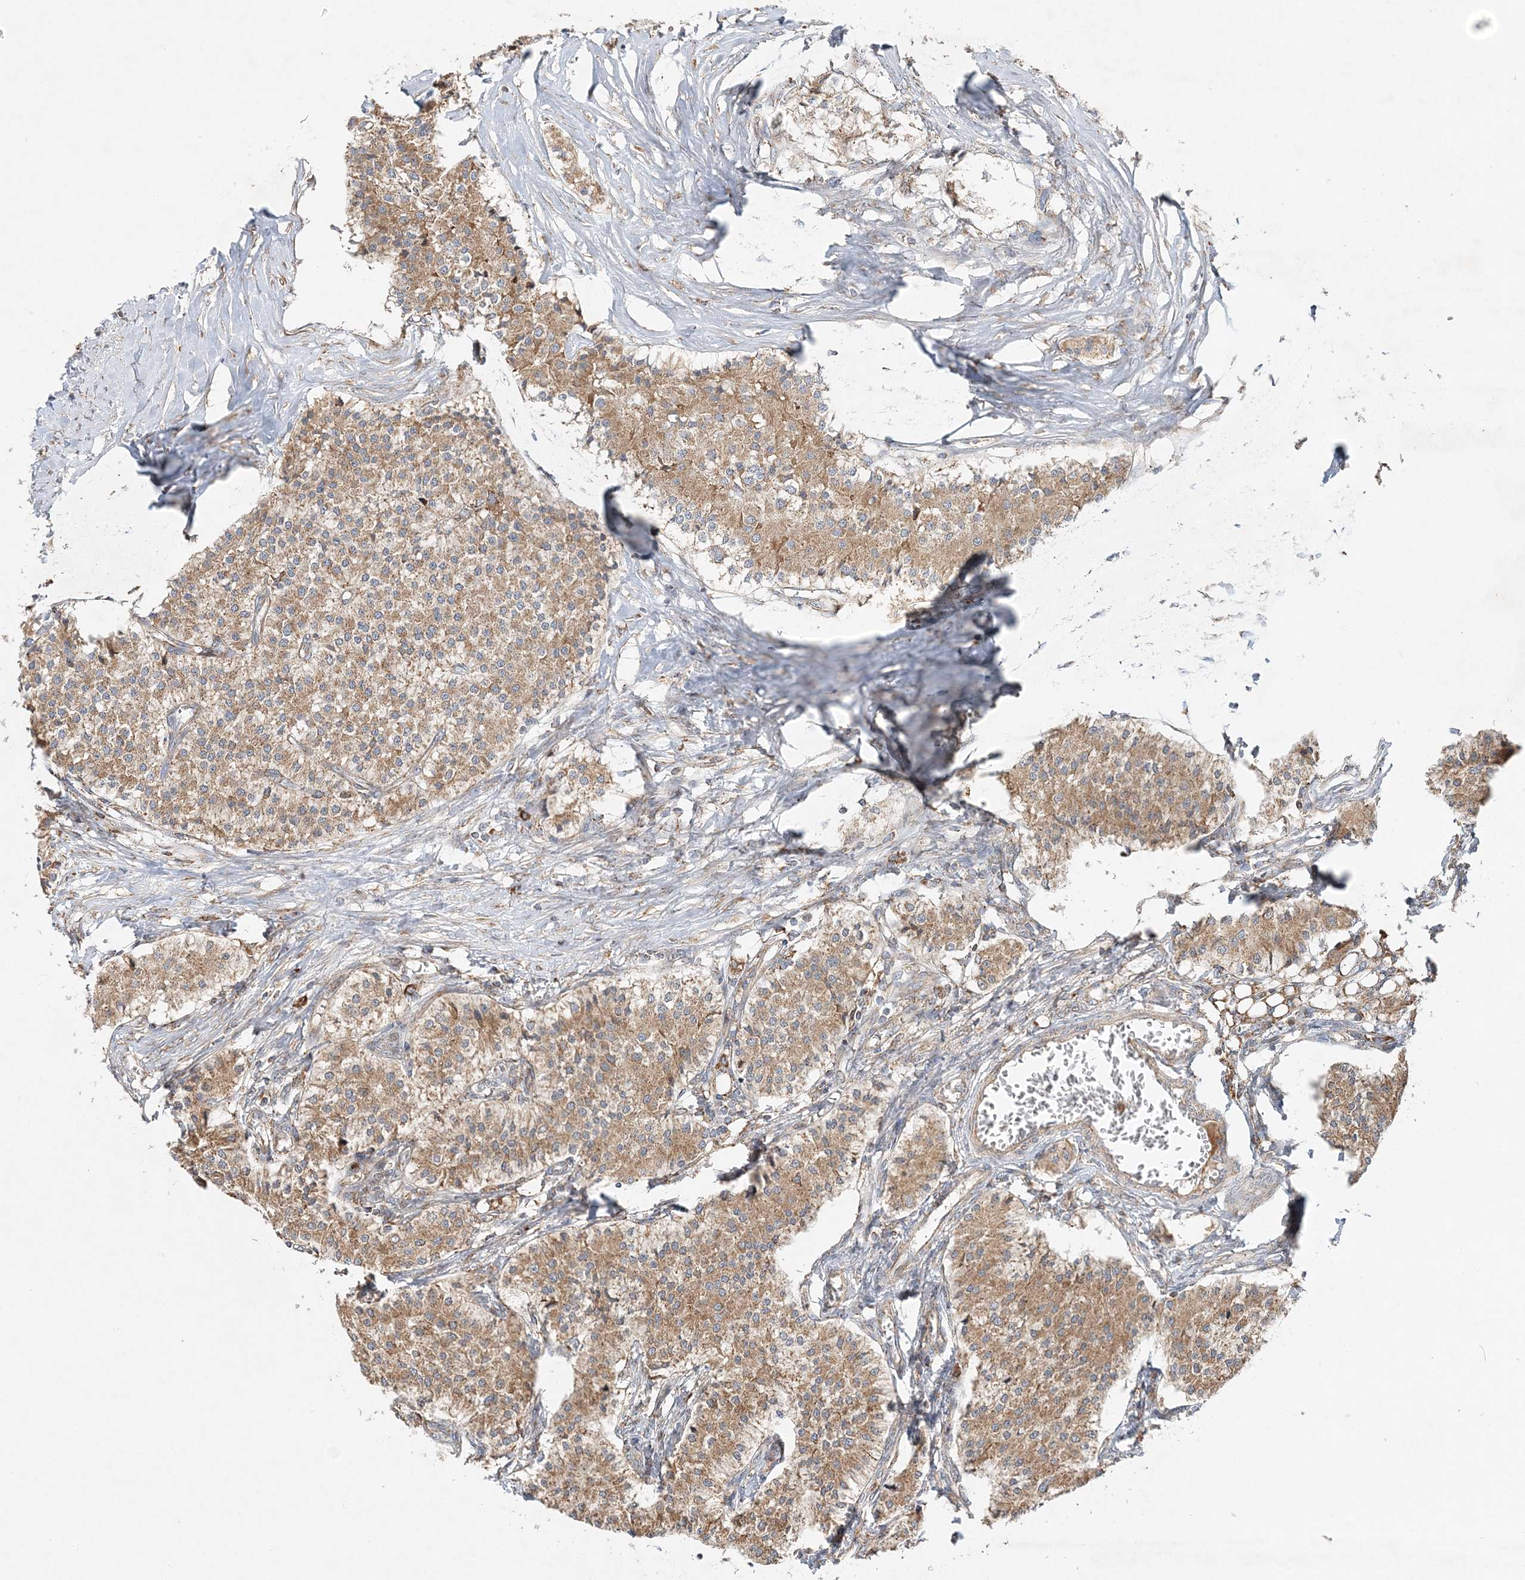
{"staining": {"intensity": "moderate", "quantity": ">75%", "location": "cytoplasmic/membranous"}, "tissue": "carcinoid", "cell_type": "Tumor cells", "image_type": "cancer", "snomed": [{"axis": "morphology", "description": "Carcinoid, malignant, NOS"}, {"axis": "topography", "description": "Colon"}], "caption": "Human carcinoid (malignant) stained with a protein marker demonstrates moderate staining in tumor cells.", "gene": "ZFYVE16", "patient": {"sex": "female", "age": 52}}